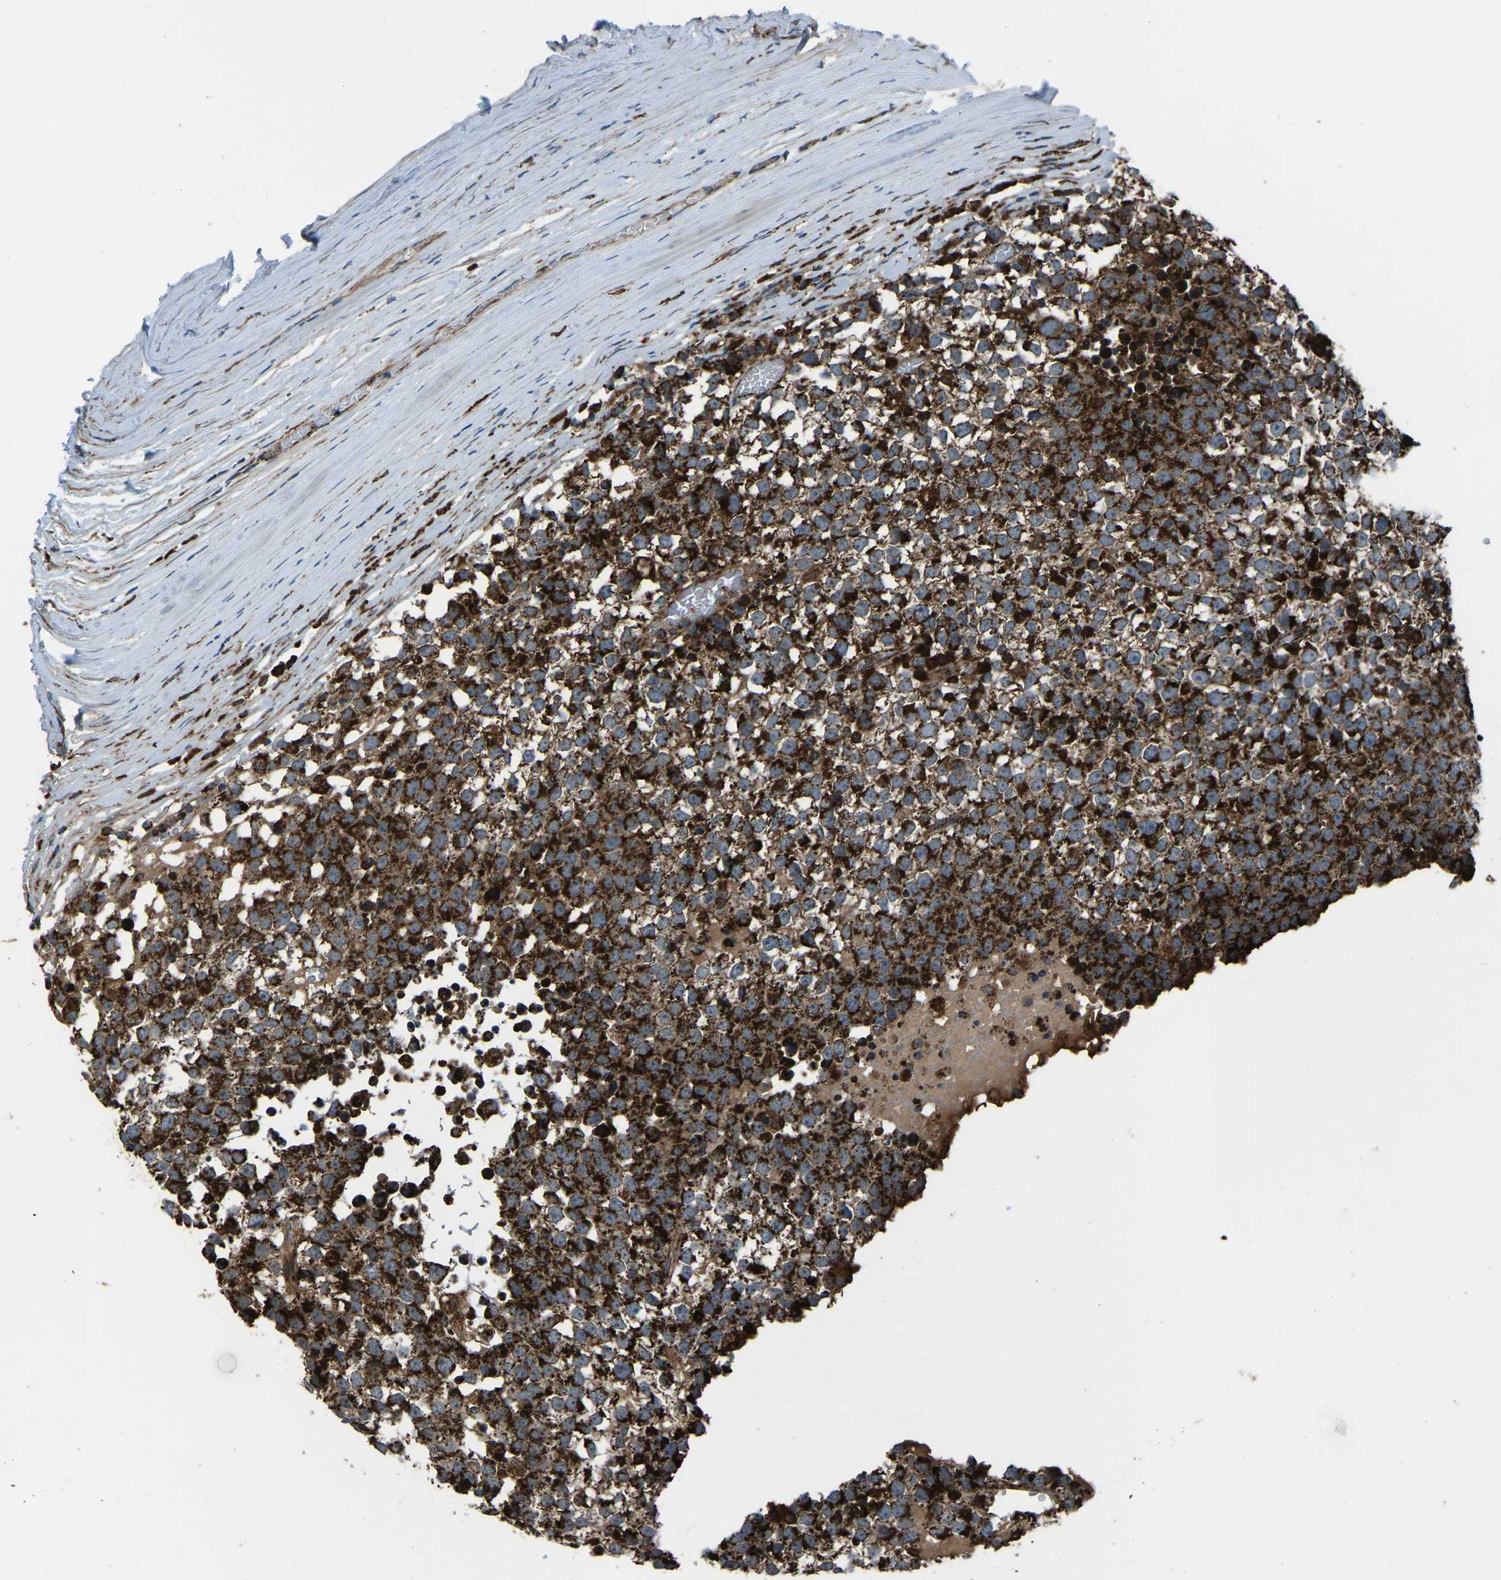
{"staining": {"intensity": "strong", "quantity": ">75%", "location": "cytoplasmic/membranous"}, "tissue": "testis cancer", "cell_type": "Tumor cells", "image_type": "cancer", "snomed": [{"axis": "morphology", "description": "Seminoma, NOS"}, {"axis": "topography", "description": "Testis"}], "caption": "Approximately >75% of tumor cells in seminoma (testis) exhibit strong cytoplasmic/membranous protein staining as visualized by brown immunohistochemical staining.", "gene": "AKR1A1", "patient": {"sex": "male", "age": 65}}